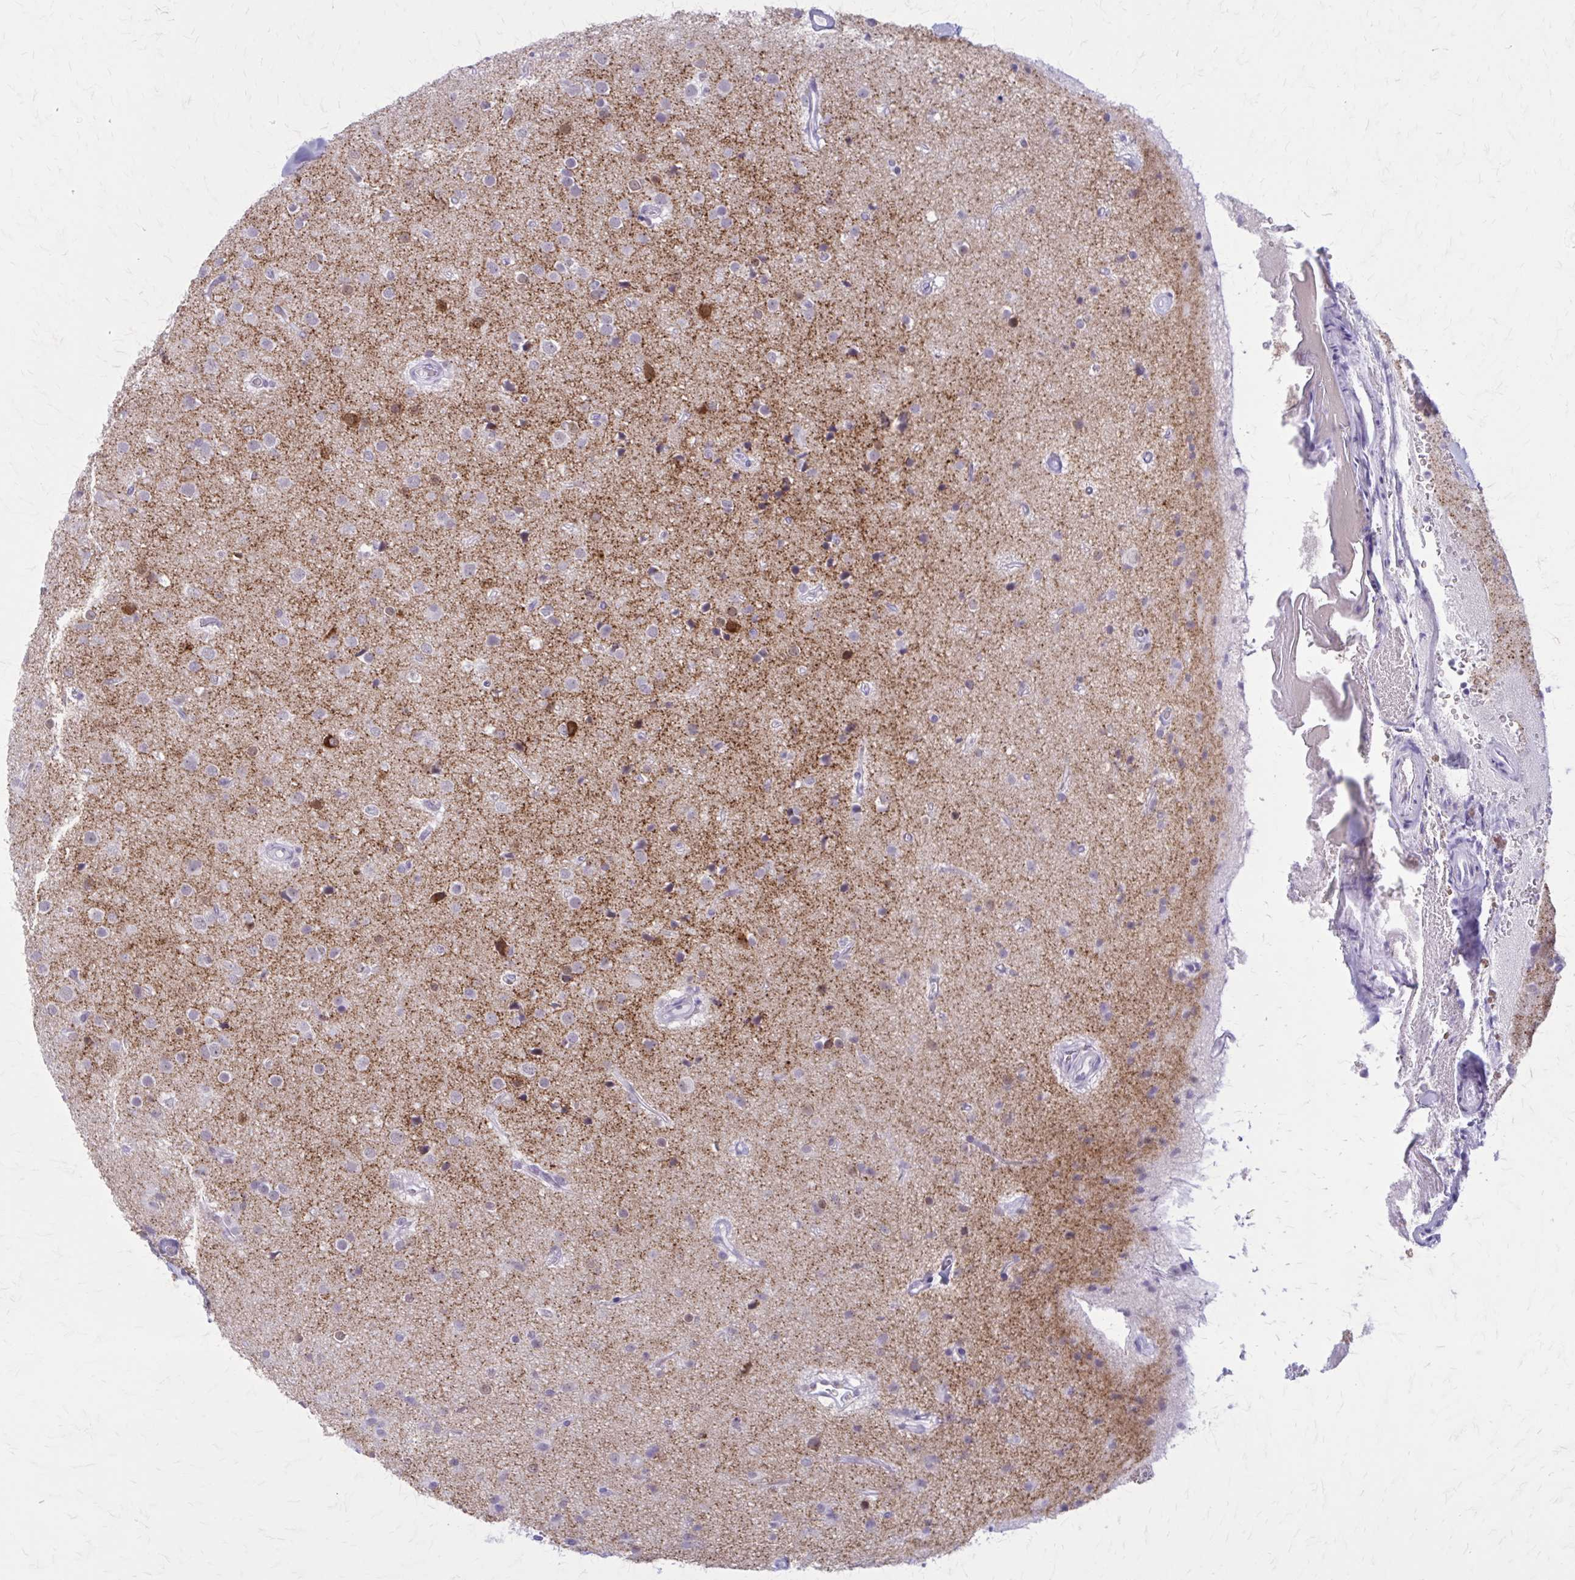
{"staining": {"intensity": "moderate", "quantity": "<25%", "location": "cytoplasmic/membranous"}, "tissue": "glioma", "cell_type": "Tumor cells", "image_type": "cancer", "snomed": [{"axis": "morphology", "description": "Glioma, malignant, Low grade"}, {"axis": "topography", "description": "Brain"}], "caption": "Glioma stained with a protein marker displays moderate staining in tumor cells.", "gene": "GAD1", "patient": {"sex": "male", "age": 65}}